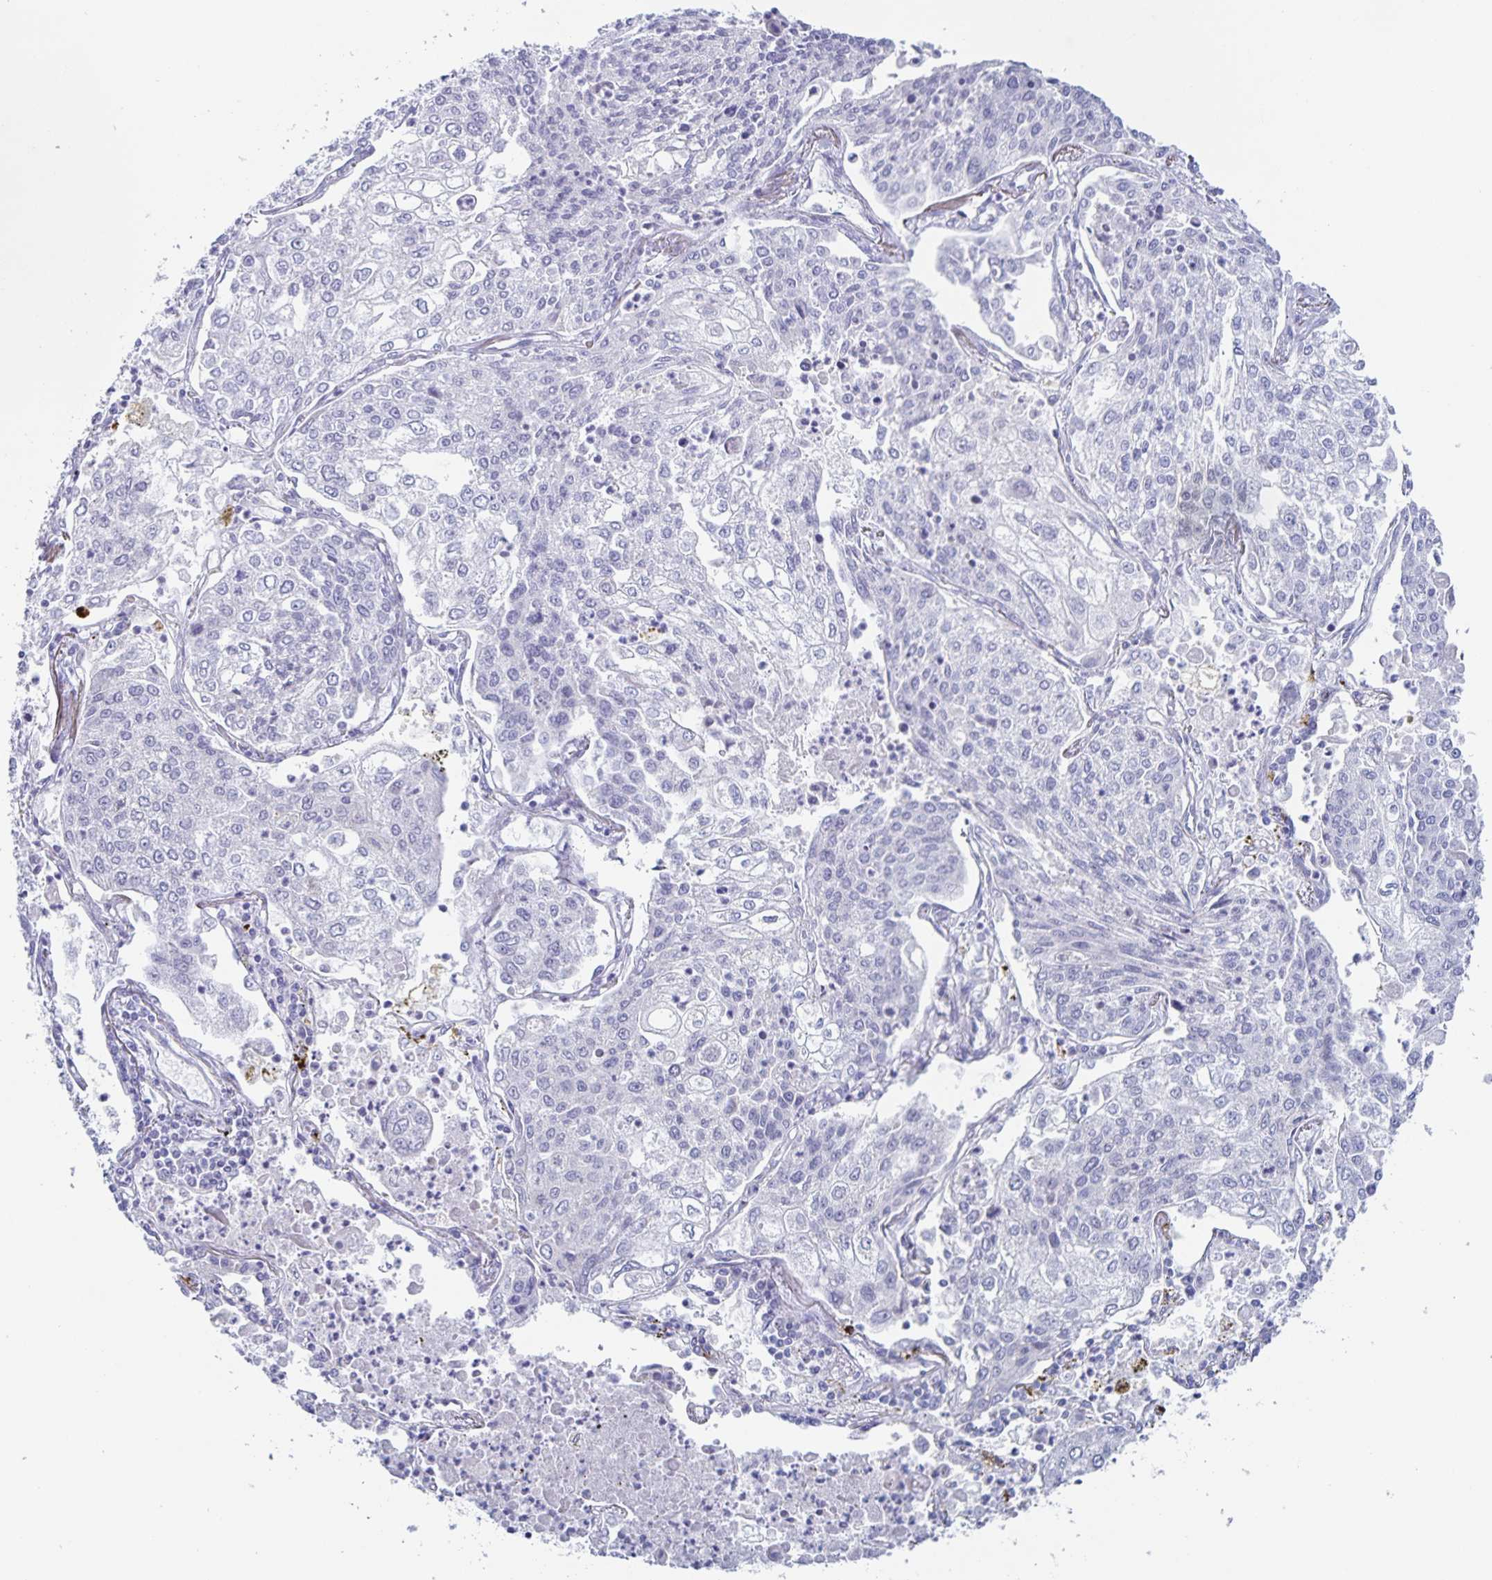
{"staining": {"intensity": "negative", "quantity": "none", "location": "none"}, "tissue": "lung cancer", "cell_type": "Tumor cells", "image_type": "cancer", "snomed": [{"axis": "morphology", "description": "Squamous cell carcinoma, NOS"}, {"axis": "topography", "description": "Lung"}], "caption": "A photomicrograph of human lung cancer is negative for staining in tumor cells.", "gene": "CENPH", "patient": {"sex": "male", "age": 74}}